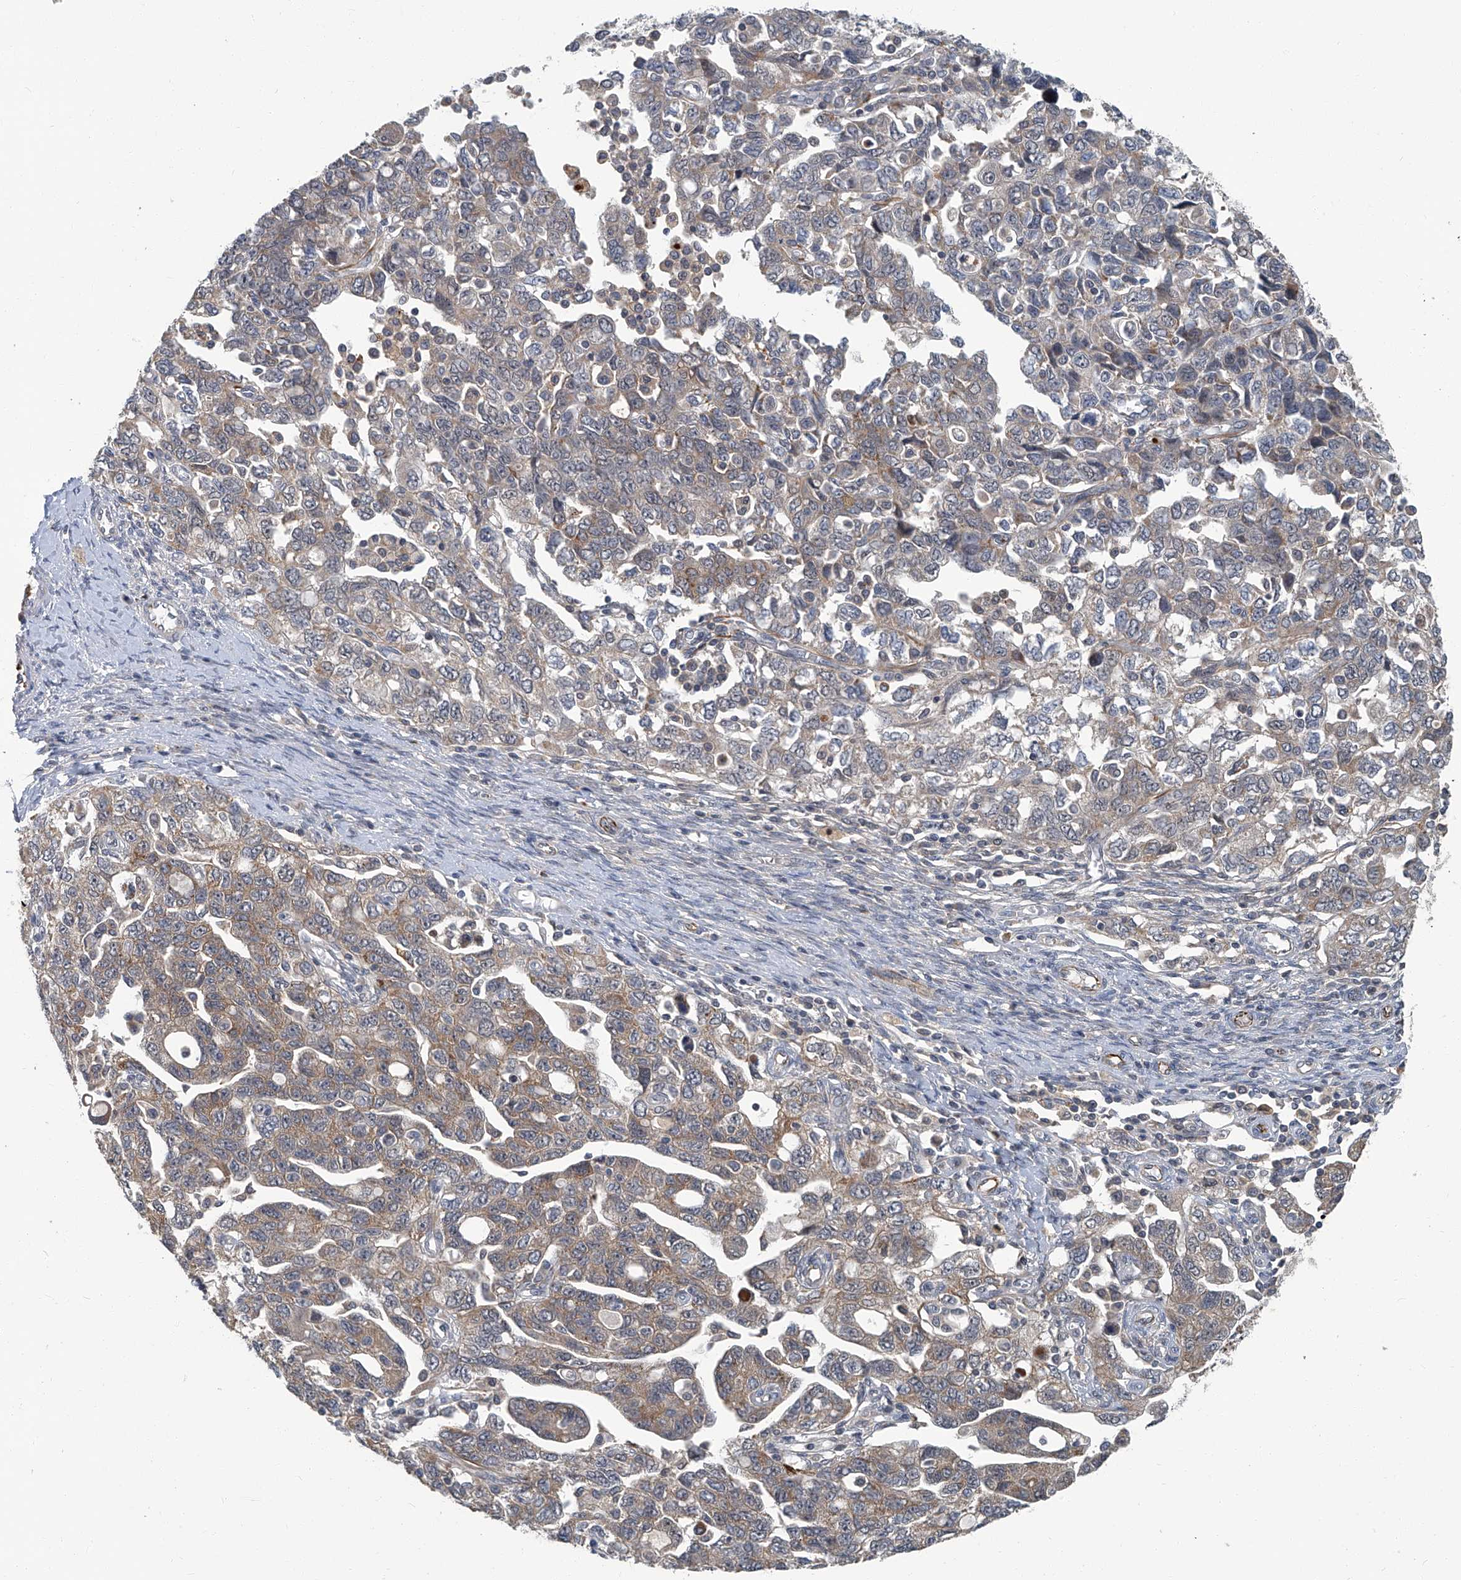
{"staining": {"intensity": "weak", "quantity": ">75%", "location": "cytoplasmic/membranous"}, "tissue": "ovarian cancer", "cell_type": "Tumor cells", "image_type": "cancer", "snomed": [{"axis": "morphology", "description": "Carcinoma, NOS"}, {"axis": "morphology", "description": "Cystadenocarcinoma, serous, NOS"}, {"axis": "topography", "description": "Ovary"}], "caption": "Protein staining demonstrates weak cytoplasmic/membranous staining in about >75% of tumor cells in carcinoma (ovarian).", "gene": "AKNAD1", "patient": {"sex": "female", "age": 69}}